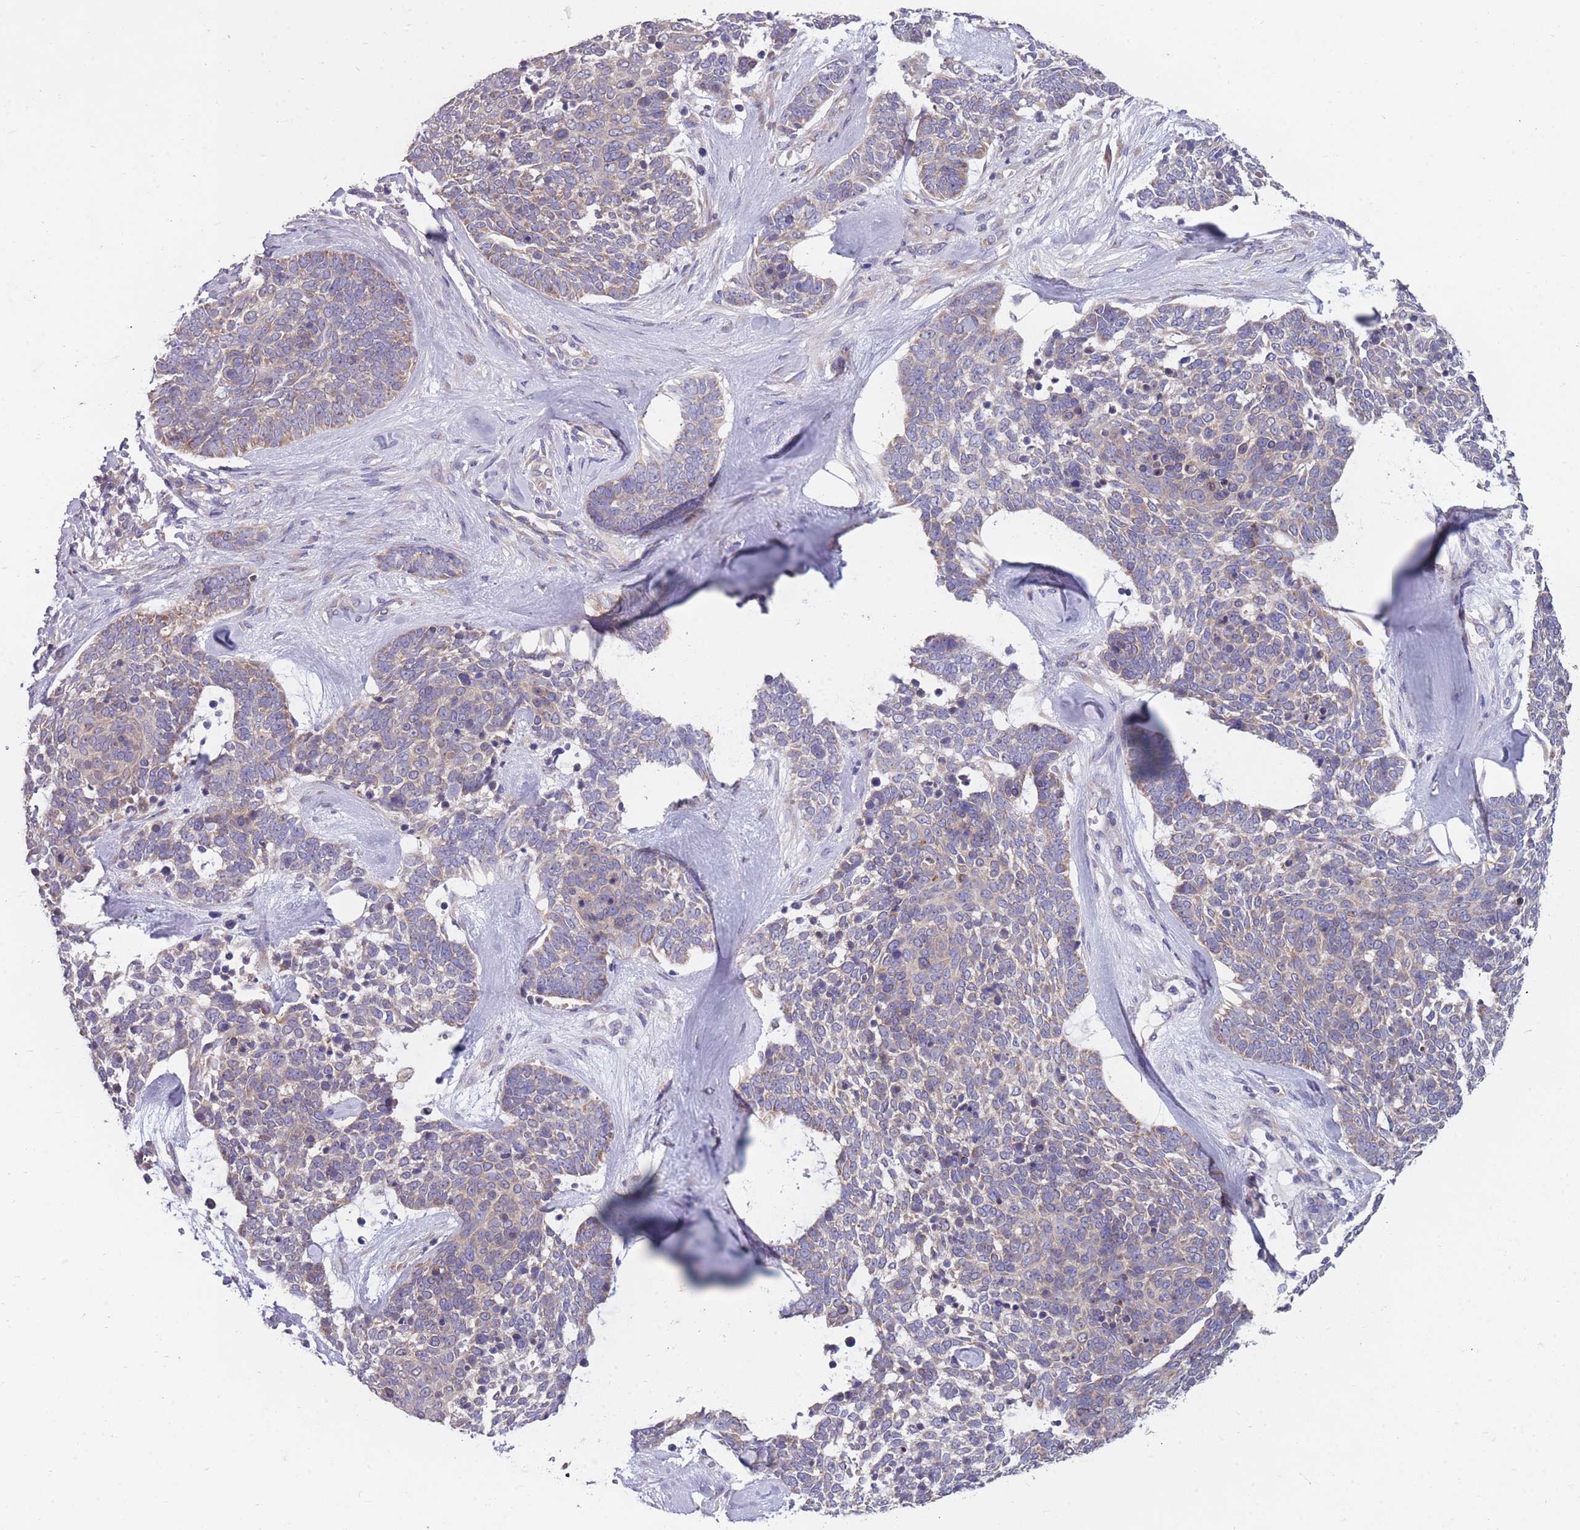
{"staining": {"intensity": "weak", "quantity": "25%-75%", "location": "cytoplasmic/membranous"}, "tissue": "skin cancer", "cell_type": "Tumor cells", "image_type": "cancer", "snomed": [{"axis": "morphology", "description": "Basal cell carcinoma"}, {"axis": "topography", "description": "Skin"}], "caption": "Weak cytoplasmic/membranous positivity for a protein is identified in approximately 25%-75% of tumor cells of skin cancer using immunohistochemistry.", "gene": "STIM2", "patient": {"sex": "female", "age": 81}}